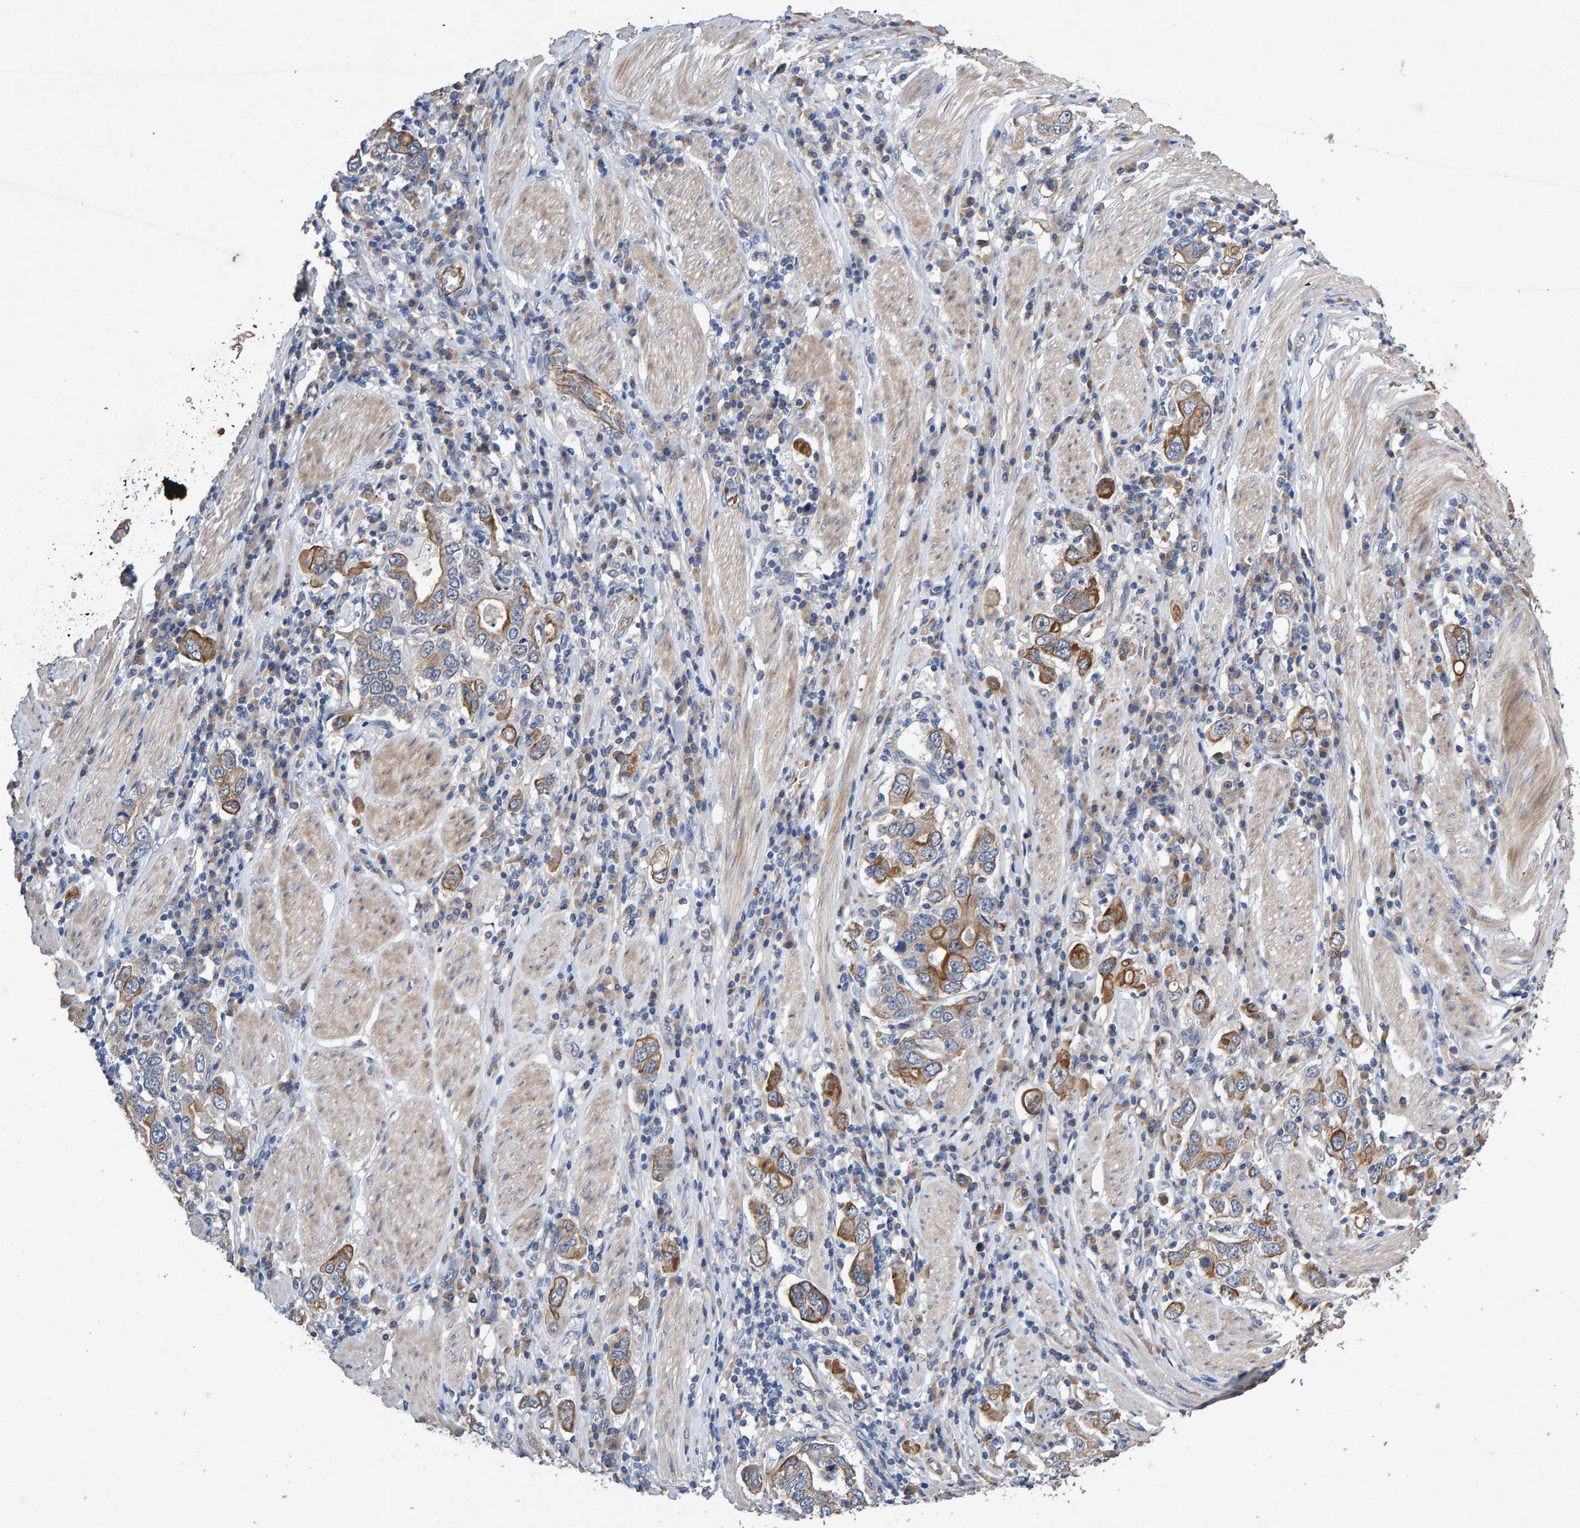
{"staining": {"intensity": "moderate", "quantity": ">75%", "location": "cytoplasmic/membranous"}, "tissue": "stomach cancer", "cell_type": "Tumor cells", "image_type": "cancer", "snomed": [{"axis": "morphology", "description": "Adenocarcinoma, NOS"}, {"axis": "topography", "description": "Stomach, upper"}], "caption": "Adenocarcinoma (stomach) stained with a brown dye exhibits moderate cytoplasmic/membranous positive staining in about >75% of tumor cells.", "gene": "EFR3A", "patient": {"sex": "male", "age": 62}}